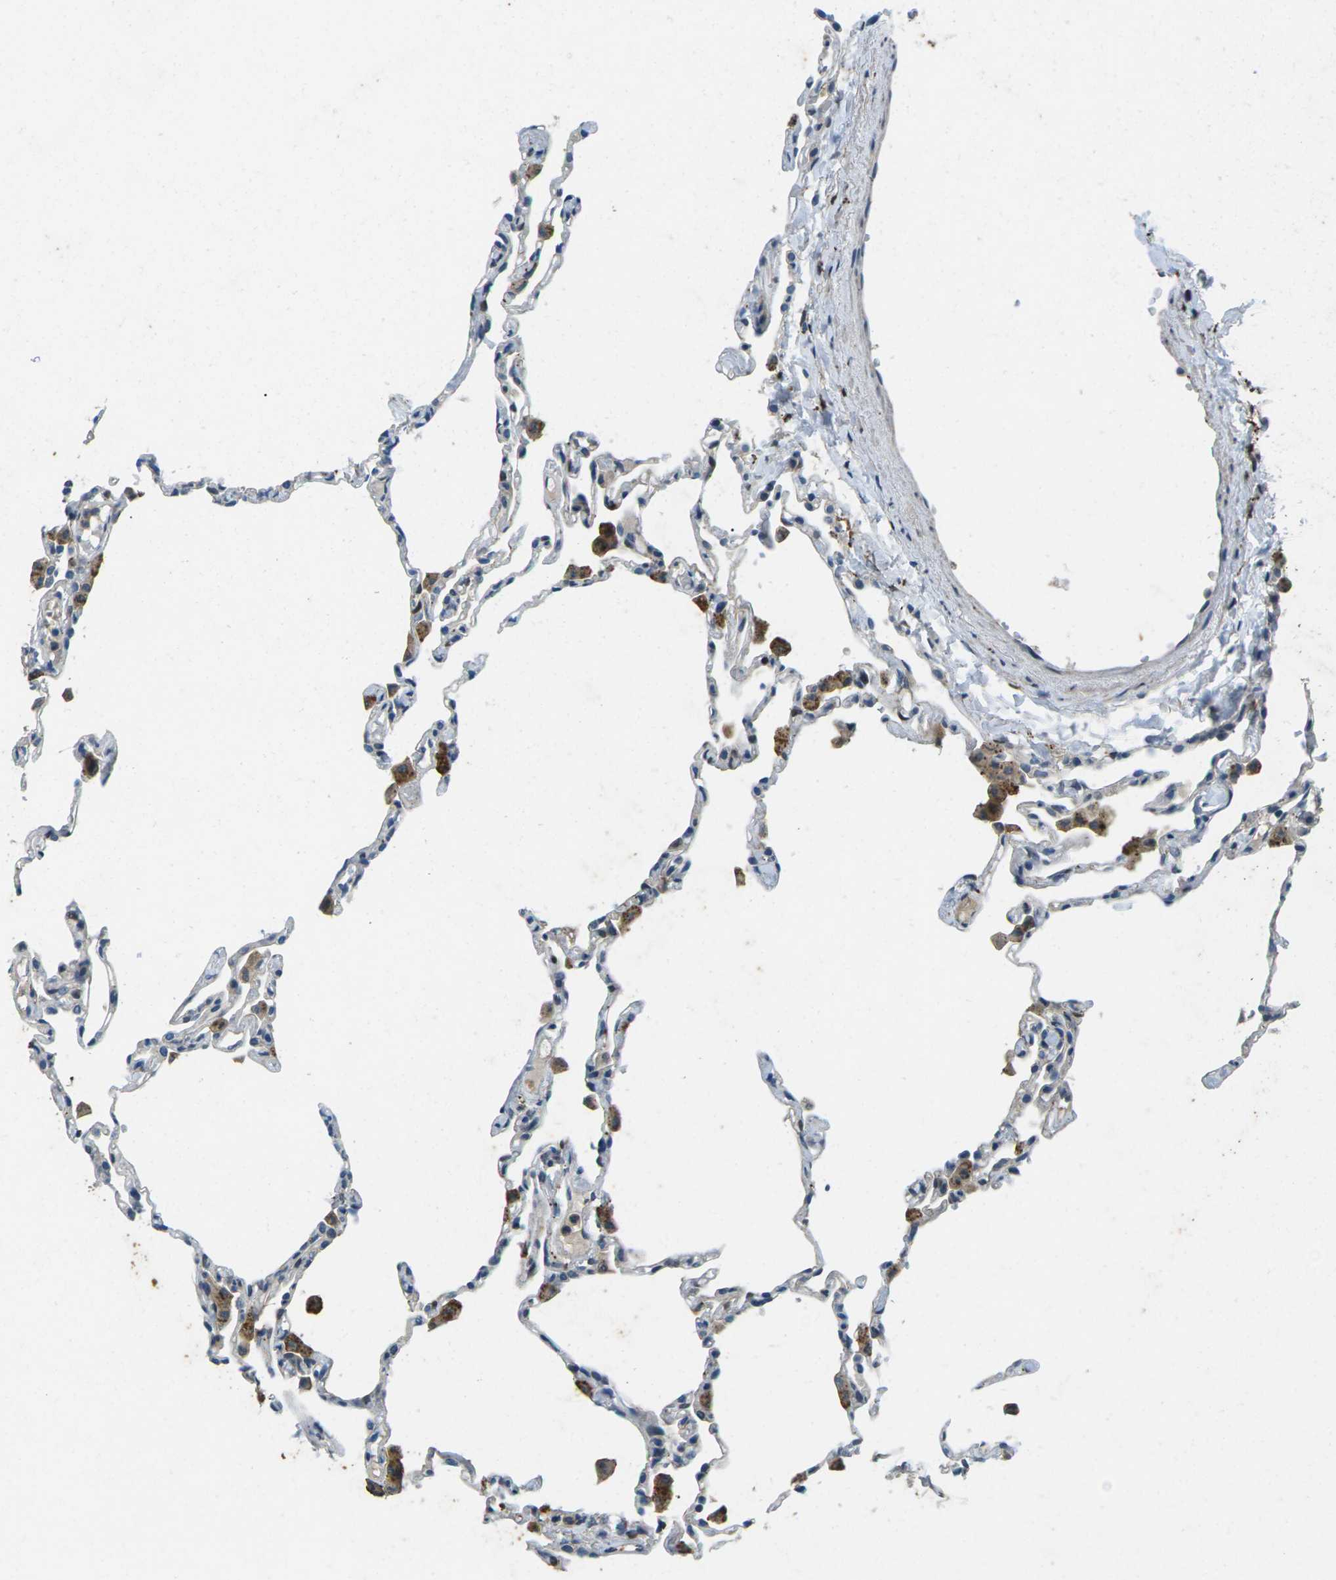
{"staining": {"intensity": "negative", "quantity": "none", "location": "none"}, "tissue": "lung", "cell_type": "Alveolar cells", "image_type": "normal", "snomed": [{"axis": "morphology", "description": "Normal tissue, NOS"}, {"axis": "topography", "description": "Lung"}], "caption": "IHC photomicrograph of unremarkable human lung stained for a protein (brown), which shows no expression in alveolar cells. (DAB IHC visualized using brightfield microscopy, high magnification).", "gene": "SIGLEC14", "patient": {"sex": "female", "age": 49}}